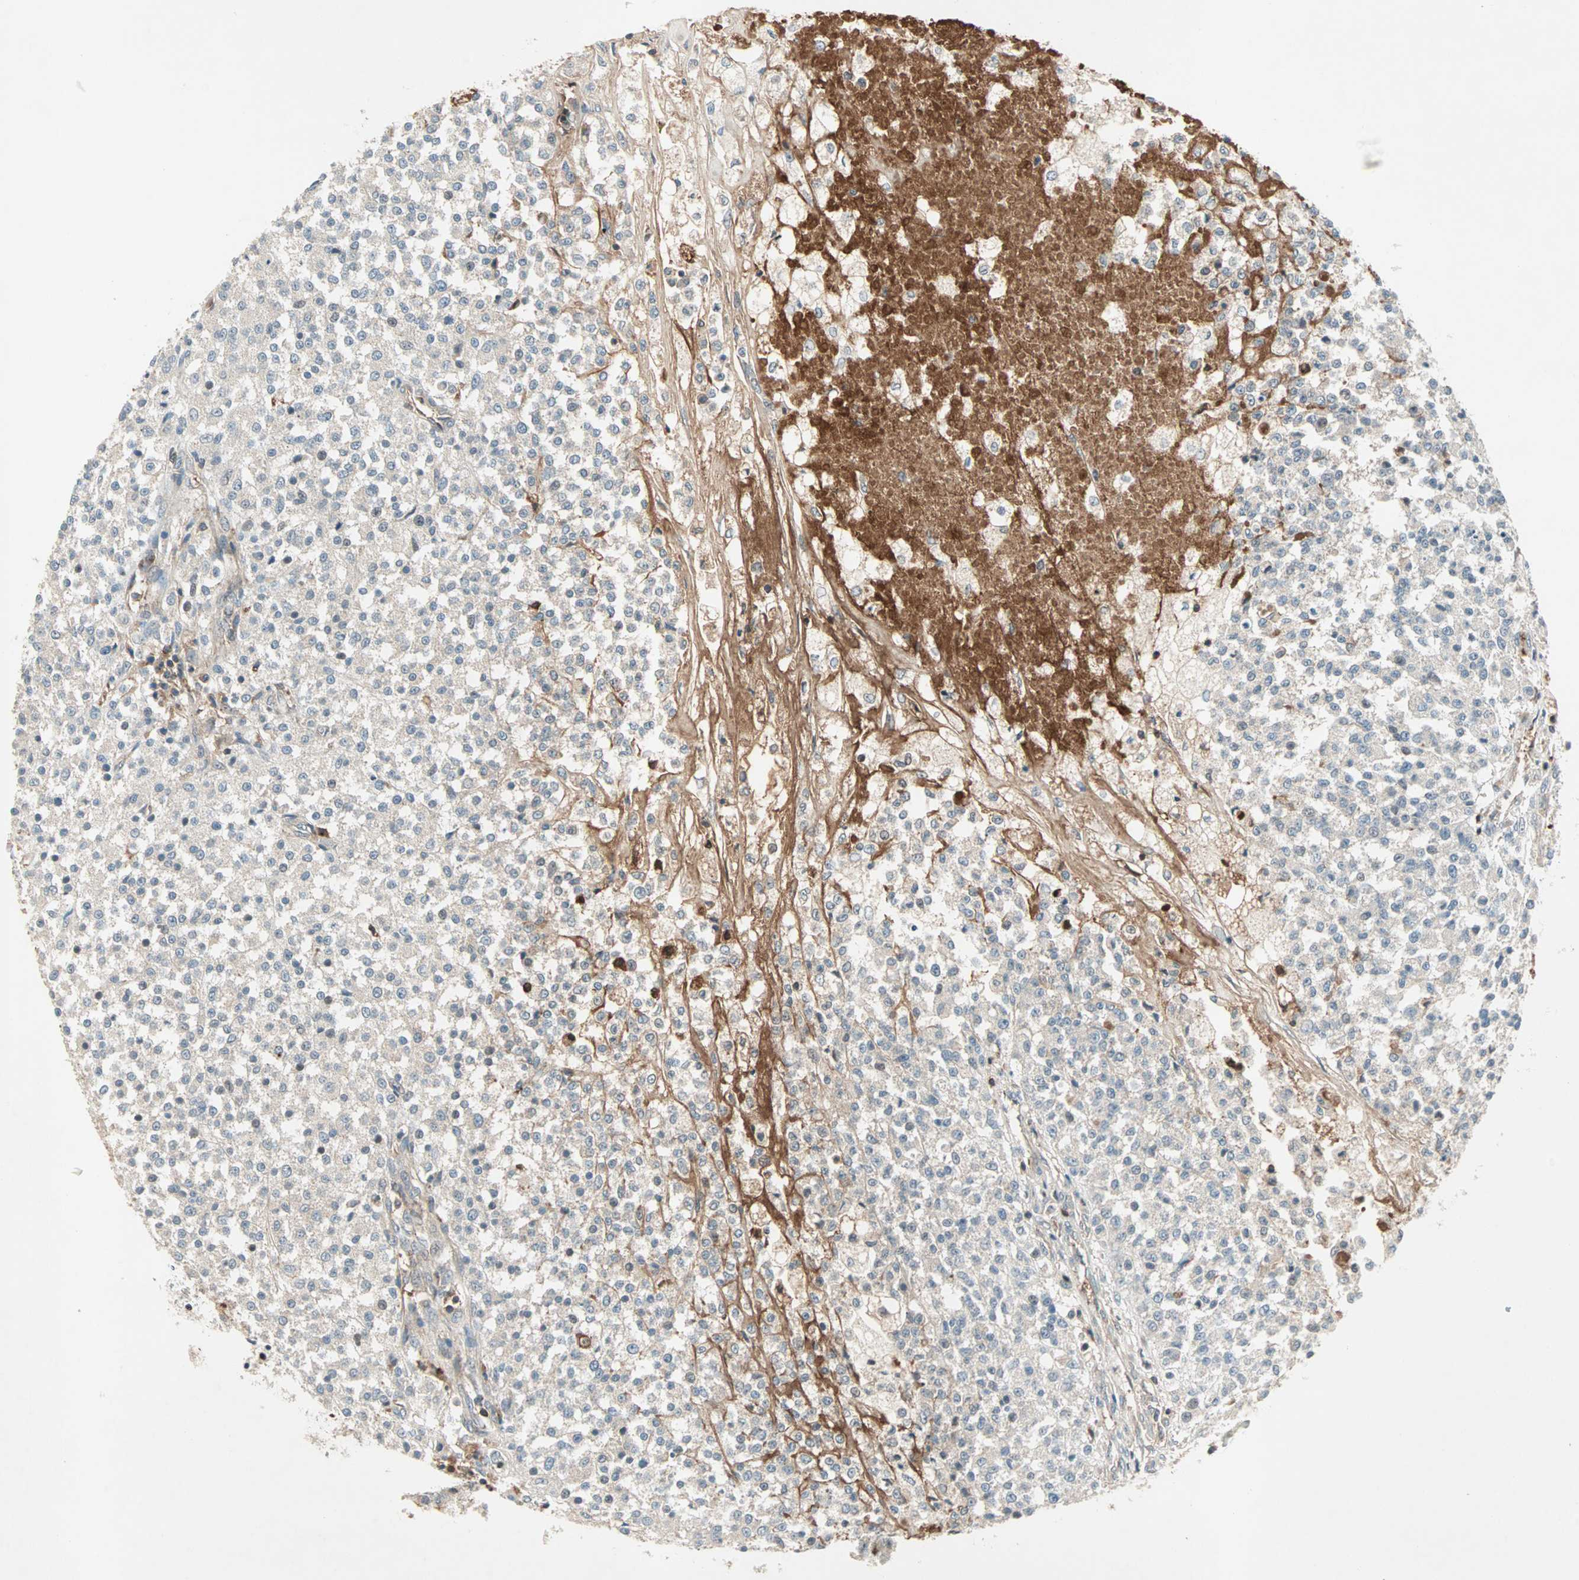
{"staining": {"intensity": "weak", "quantity": ">75%", "location": "cytoplasmic/membranous"}, "tissue": "testis cancer", "cell_type": "Tumor cells", "image_type": "cancer", "snomed": [{"axis": "morphology", "description": "Seminoma, NOS"}, {"axis": "topography", "description": "Testis"}], "caption": "Protein staining reveals weak cytoplasmic/membranous staining in about >75% of tumor cells in testis cancer (seminoma).", "gene": "TEC", "patient": {"sex": "male", "age": 59}}